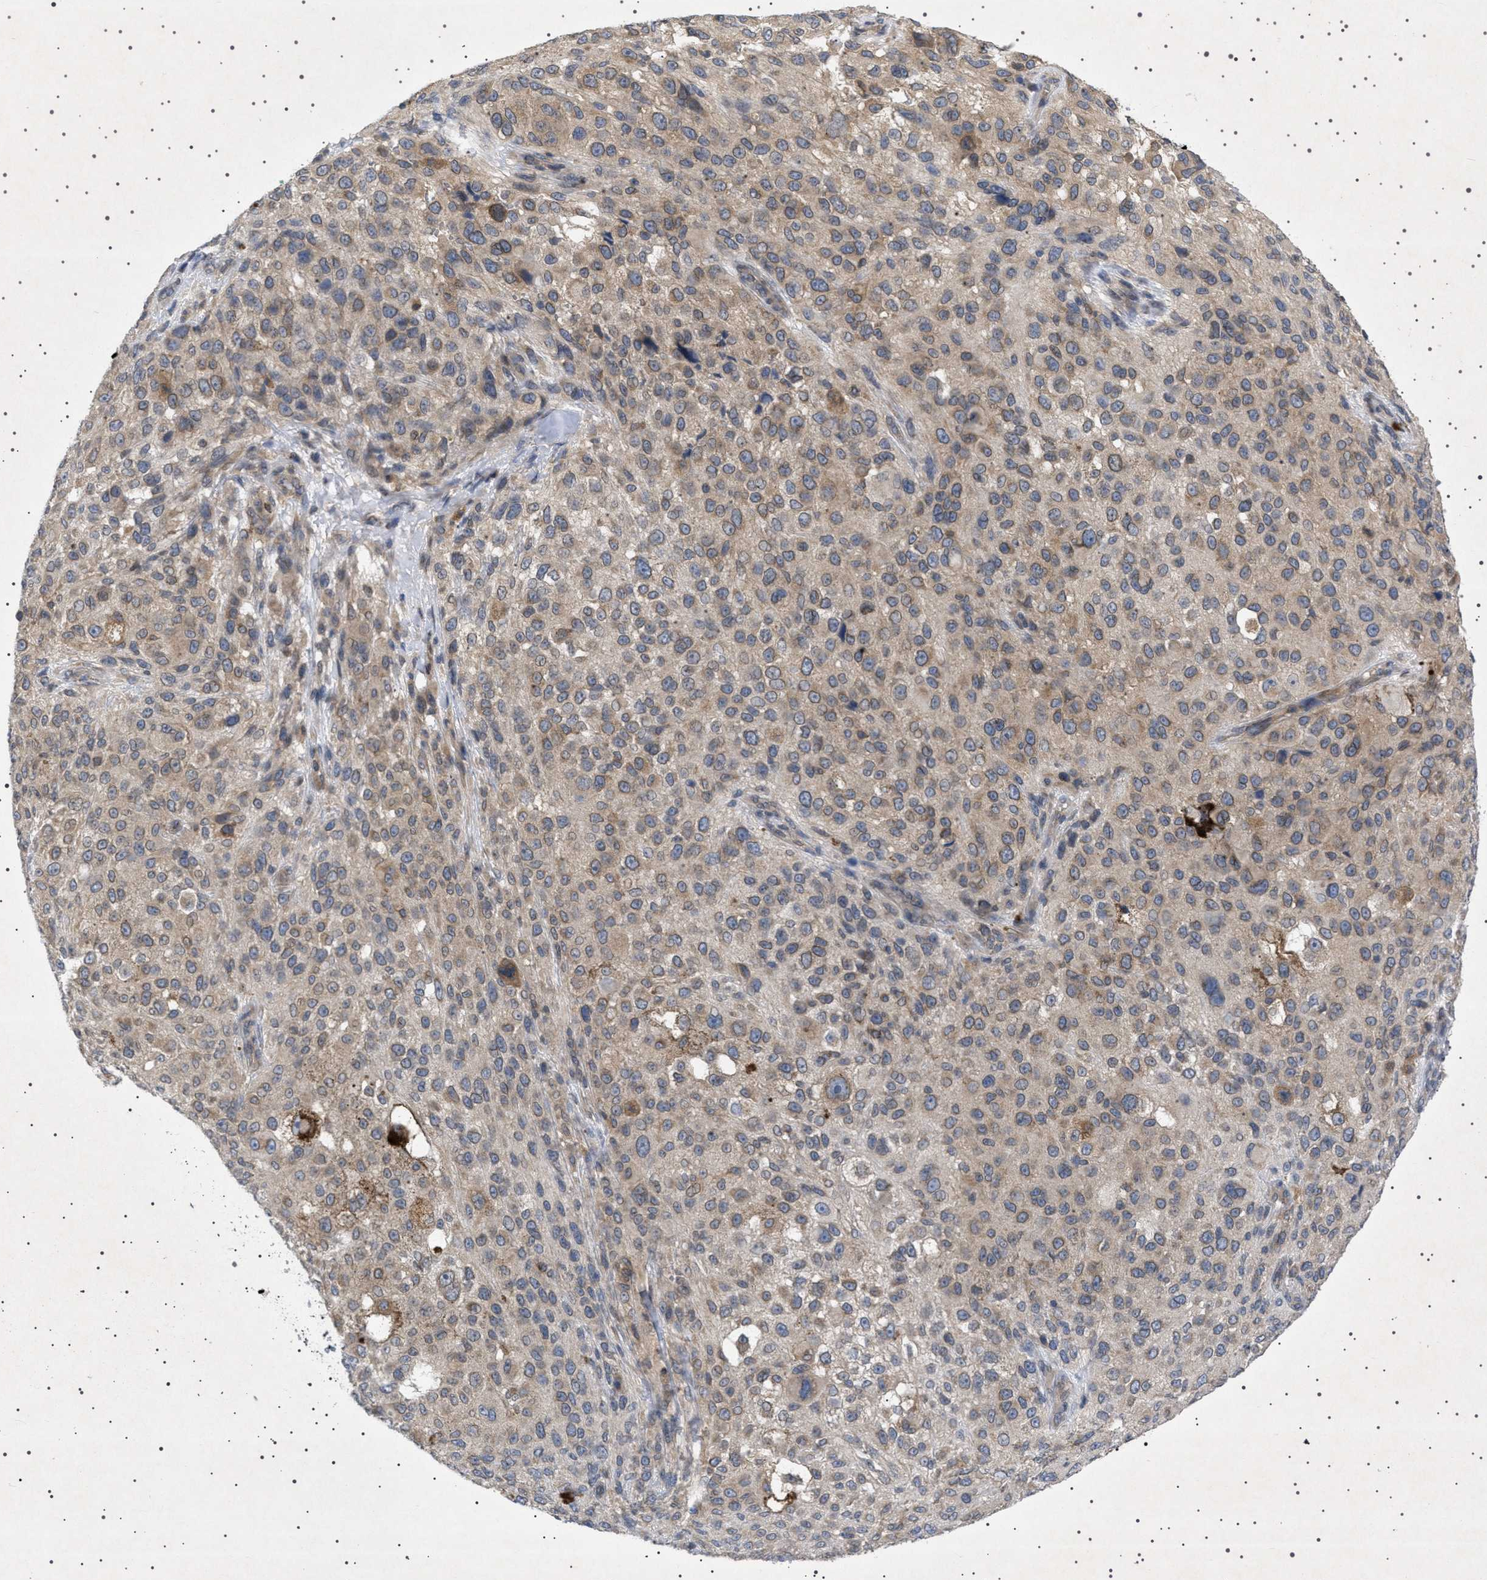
{"staining": {"intensity": "weak", "quantity": ">75%", "location": "cytoplasmic/membranous,nuclear"}, "tissue": "melanoma", "cell_type": "Tumor cells", "image_type": "cancer", "snomed": [{"axis": "morphology", "description": "Necrosis, NOS"}, {"axis": "morphology", "description": "Malignant melanoma, NOS"}, {"axis": "topography", "description": "Skin"}], "caption": "Protein staining reveals weak cytoplasmic/membranous and nuclear staining in approximately >75% of tumor cells in malignant melanoma.", "gene": "NUP93", "patient": {"sex": "female", "age": 87}}